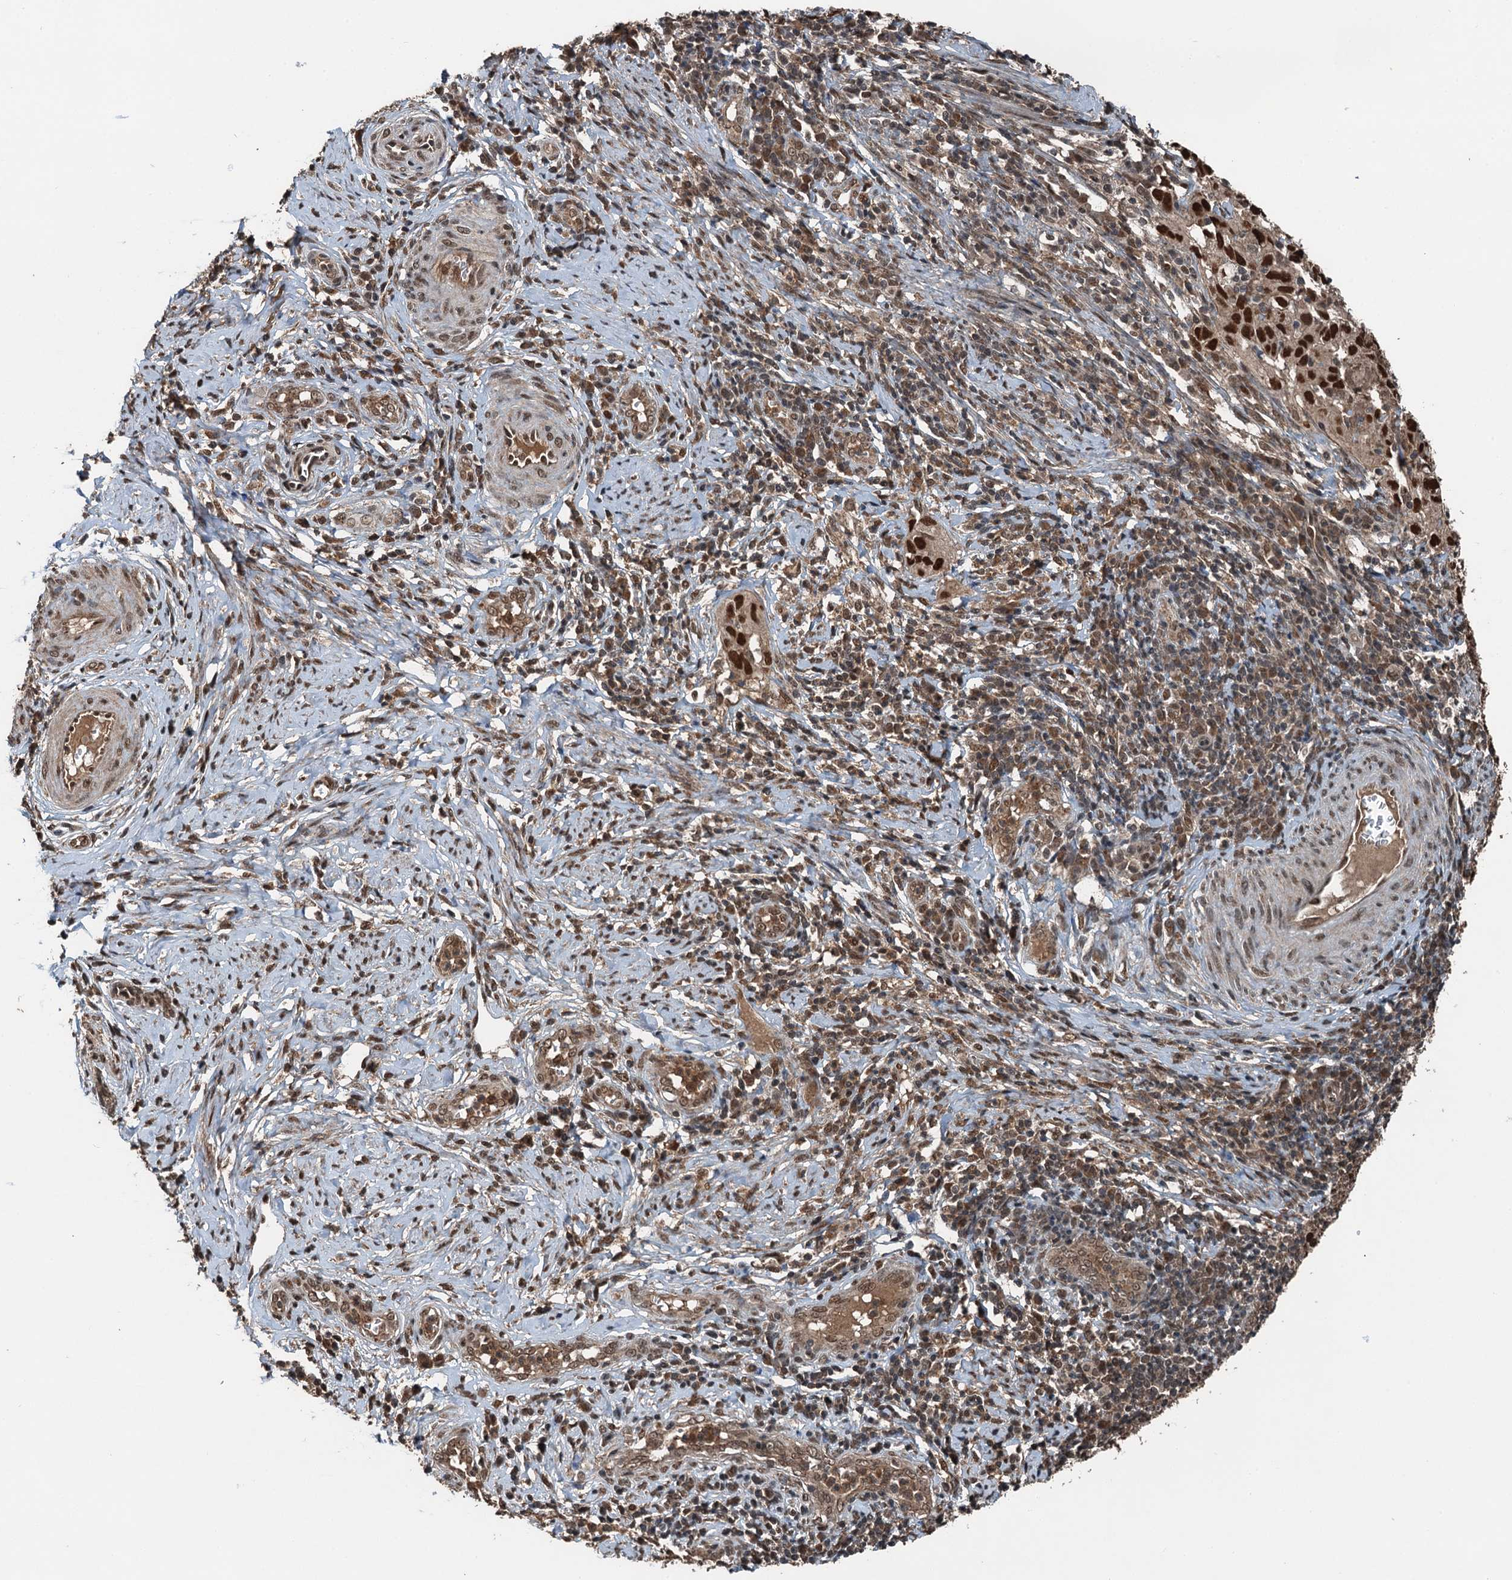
{"staining": {"intensity": "strong", "quantity": ">75%", "location": "nuclear"}, "tissue": "cervical cancer", "cell_type": "Tumor cells", "image_type": "cancer", "snomed": [{"axis": "morphology", "description": "Normal tissue, NOS"}, {"axis": "morphology", "description": "Squamous cell carcinoma, NOS"}, {"axis": "topography", "description": "Cervix"}], "caption": "Protein staining of cervical cancer tissue shows strong nuclear positivity in about >75% of tumor cells.", "gene": "UBXN6", "patient": {"sex": "female", "age": 31}}